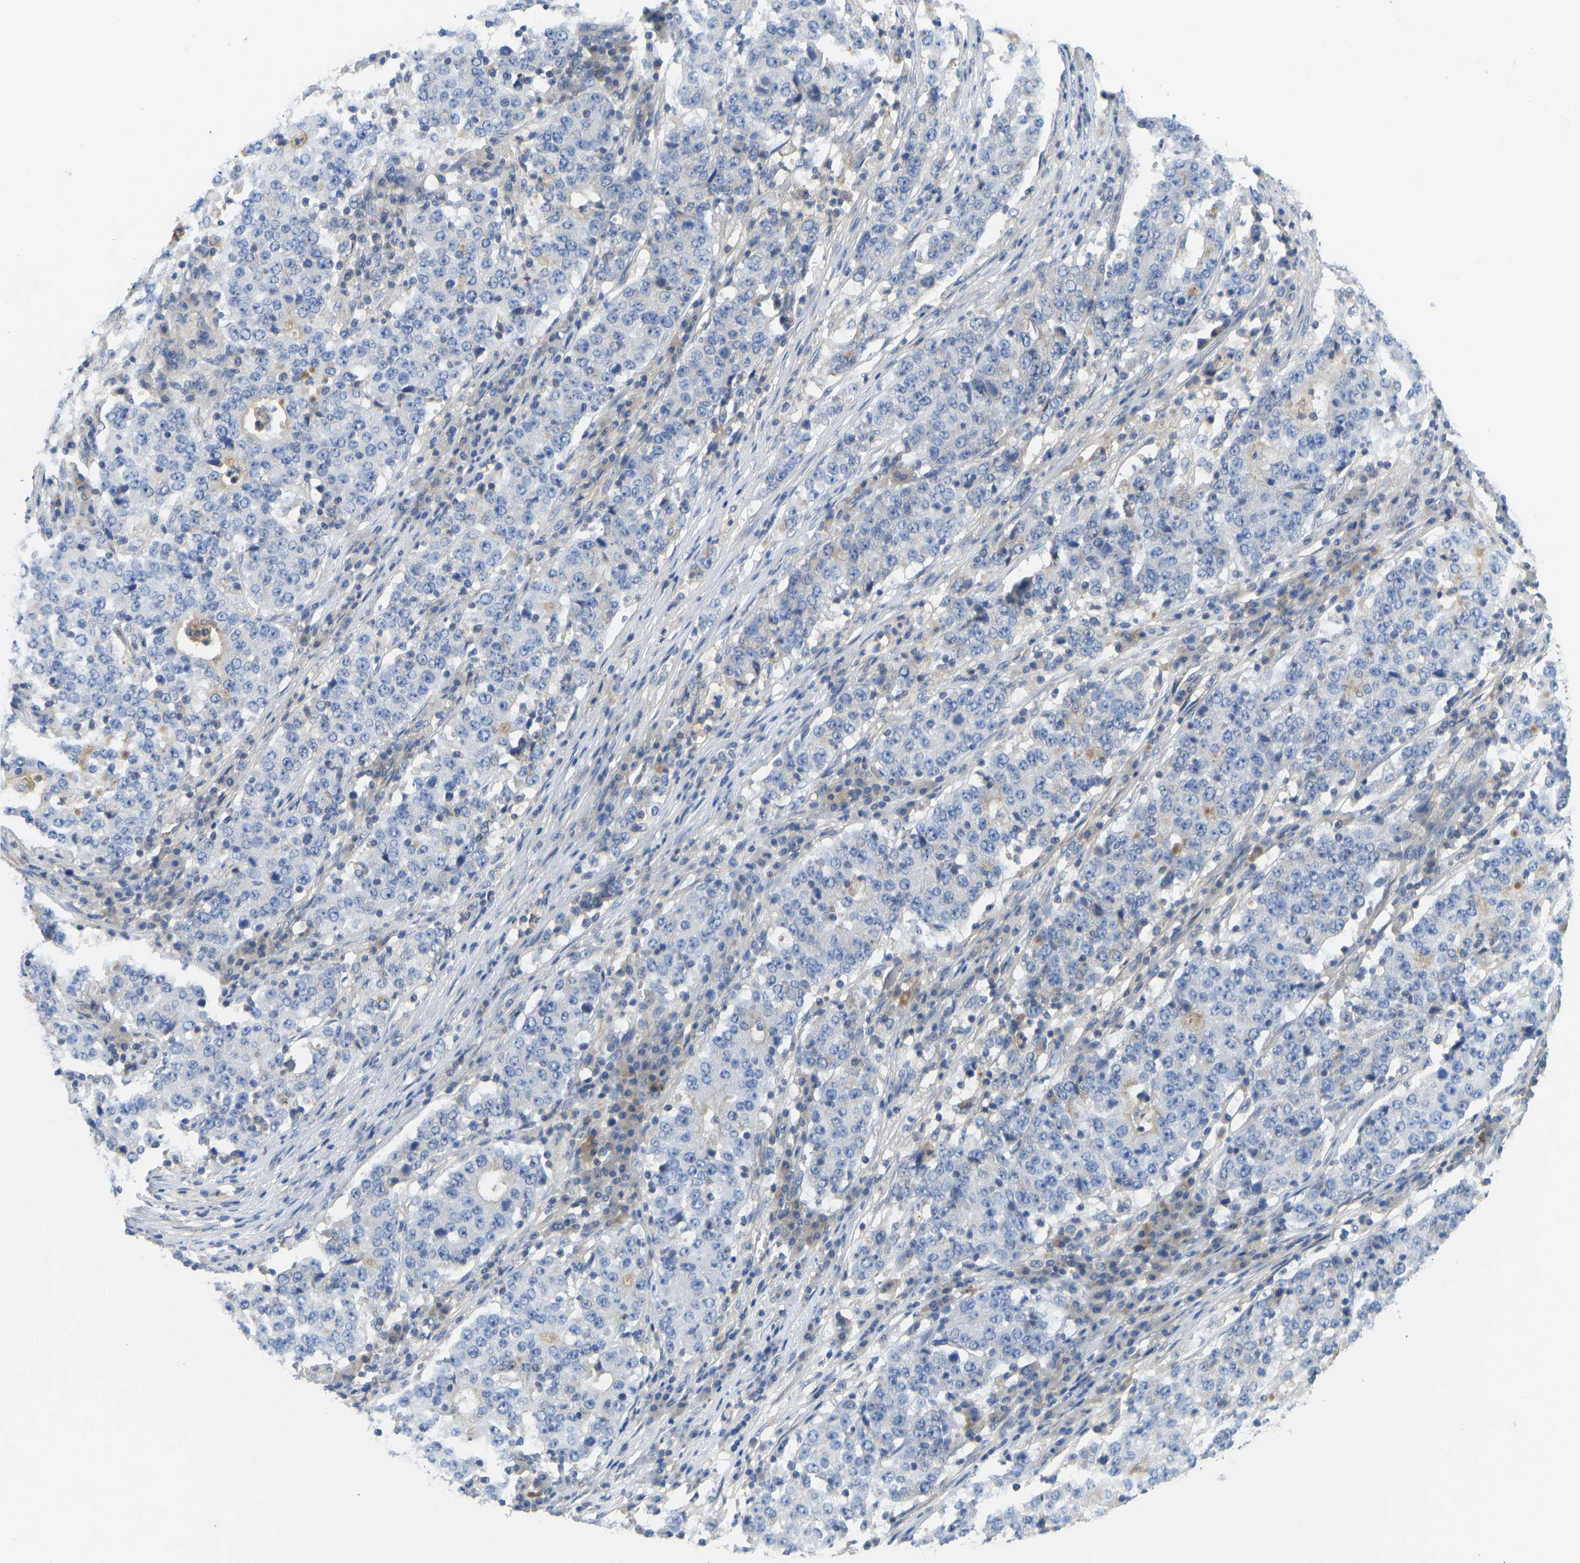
{"staining": {"intensity": "negative", "quantity": "none", "location": "none"}, "tissue": "stomach cancer", "cell_type": "Tumor cells", "image_type": "cancer", "snomed": [{"axis": "morphology", "description": "Adenocarcinoma, NOS"}, {"axis": "topography", "description": "Stomach"}], "caption": "Immunohistochemistry (IHC) micrograph of neoplastic tissue: human stomach cancer (adenocarcinoma) stained with DAB displays no significant protein staining in tumor cells.", "gene": "PPP3CA", "patient": {"sex": "male", "age": 59}}